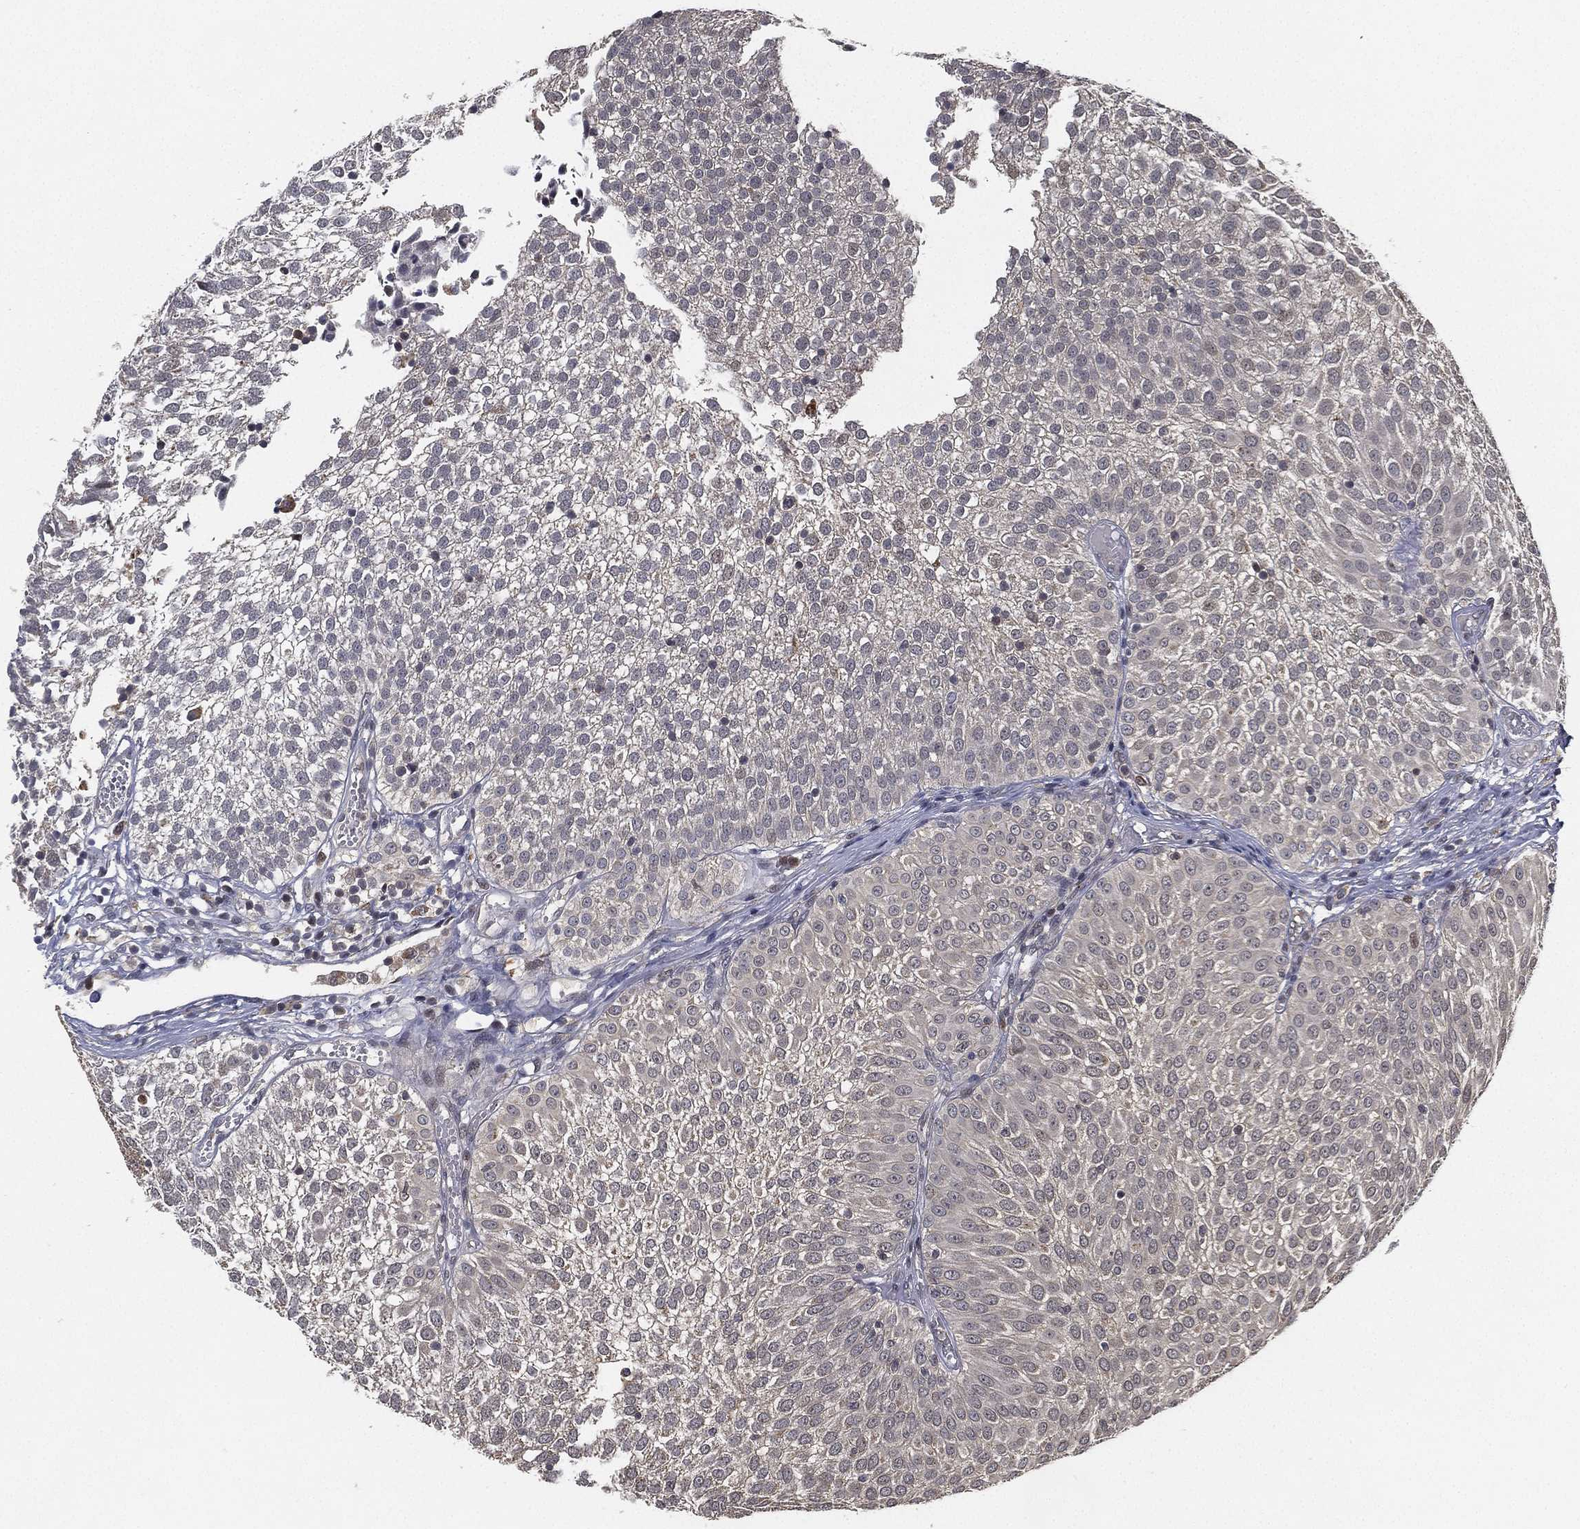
{"staining": {"intensity": "negative", "quantity": "none", "location": "none"}, "tissue": "urothelial cancer", "cell_type": "Tumor cells", "image_type": "cancer", "snomed": [{"axis": "morphology", "description": "Urothelial carcinoma, Low grade"}, {"axis": "topography", "description": "Urinary bladder"}], "caption": "Human low-grade urothelial carcinoma stained for a protein using immunohistochemistry demonstrates no expression in tumor cells.", "gene": "CFAP251", "patient": {"sex": "male", "age": 52}}